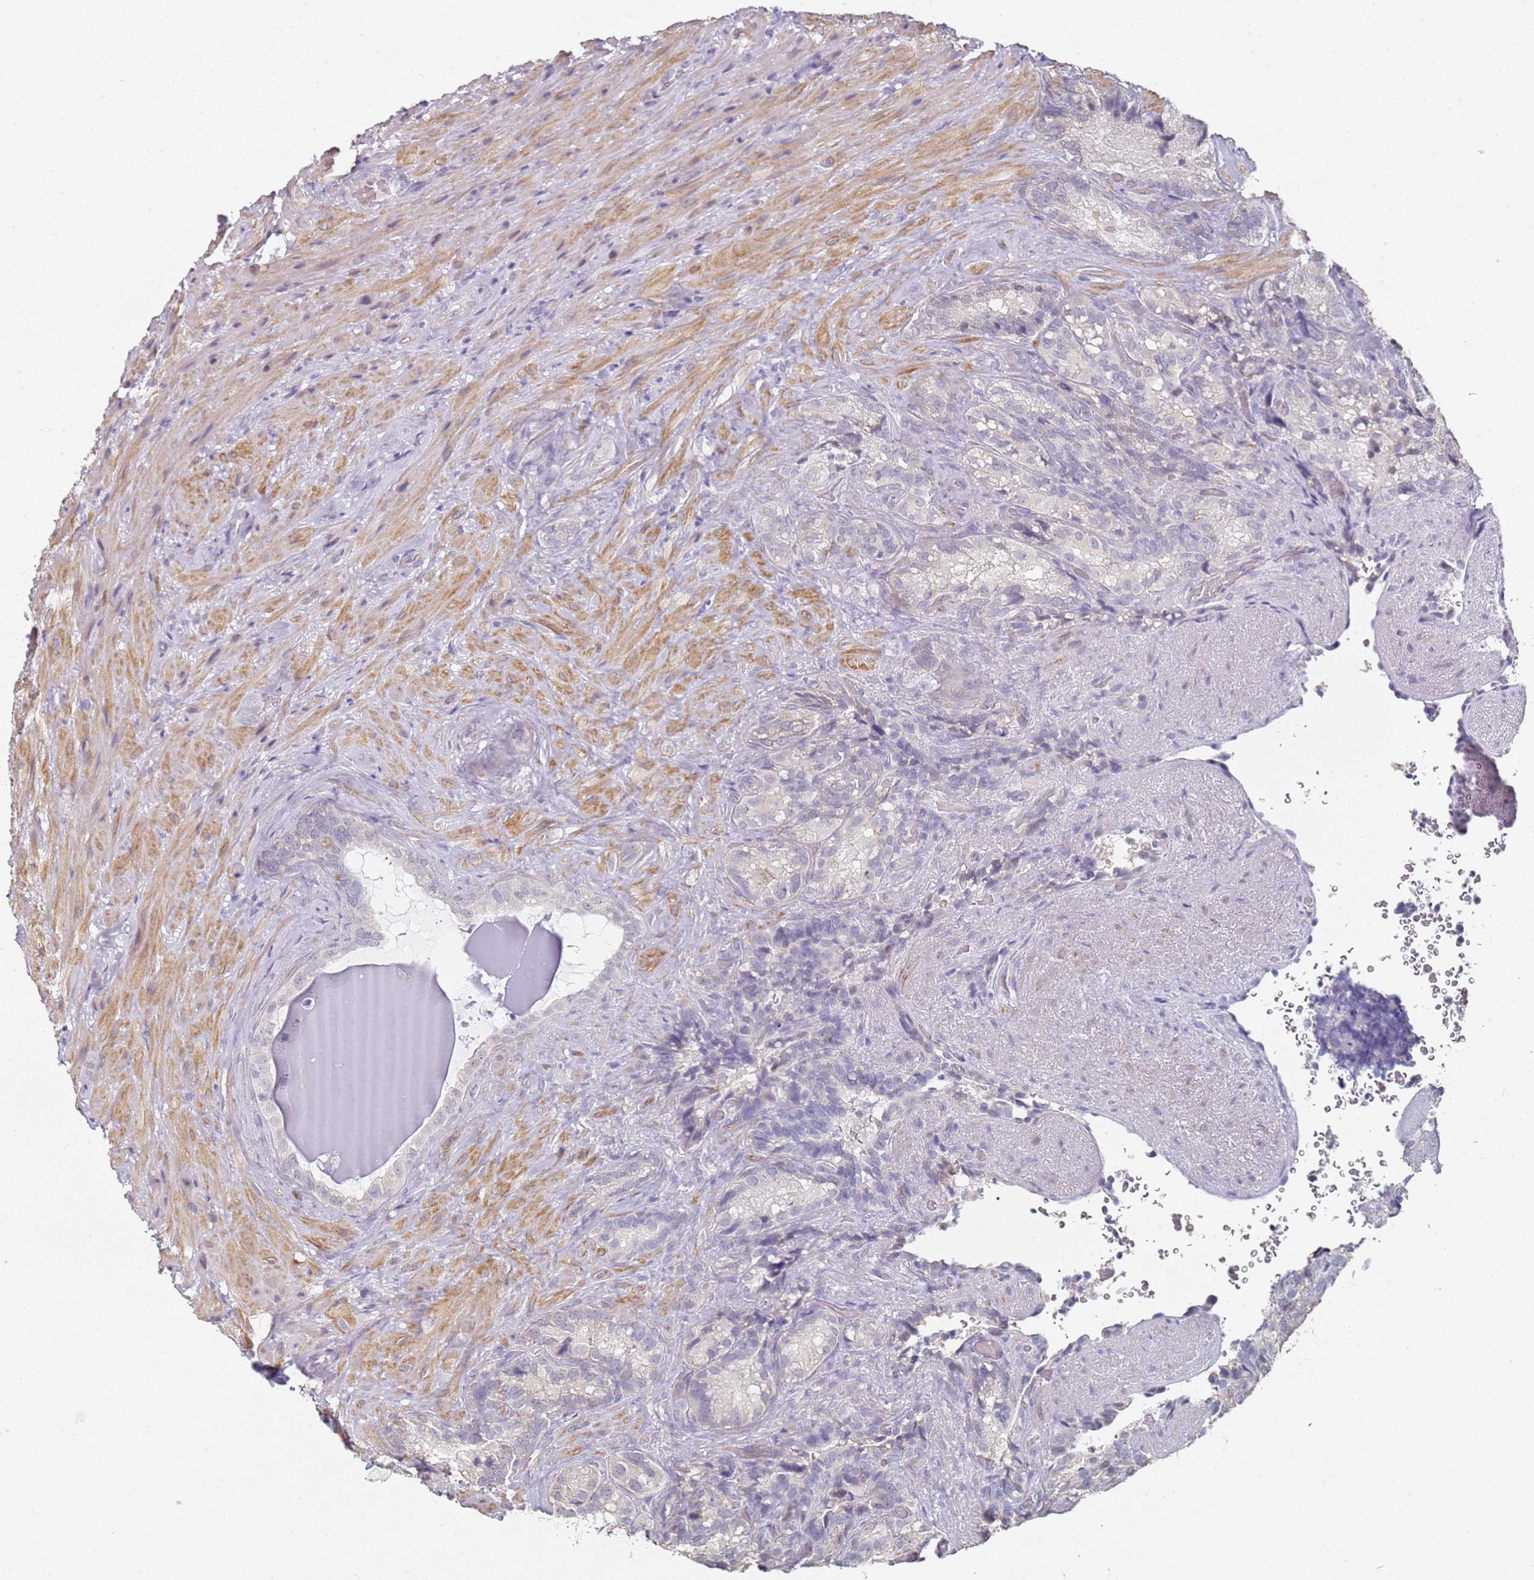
{"staining": {"intensity": "negative", "quantity": "none", "location": "none"}, "tissue": "seminal vesicle", "cell_type": "Glandular cells", "image_type": "normal", "snomed": [{"axis": "morphology", "description": "Normal tissue, NOS"}, {"axis": "topography", "description": "Seminal veicle"}], "caption": "Human seminal vesicle stained for a protein using IHC shows no positivity in glandular cells.", "gene": "DNAH11", "patient": {"sex": "male", "age": 62}}